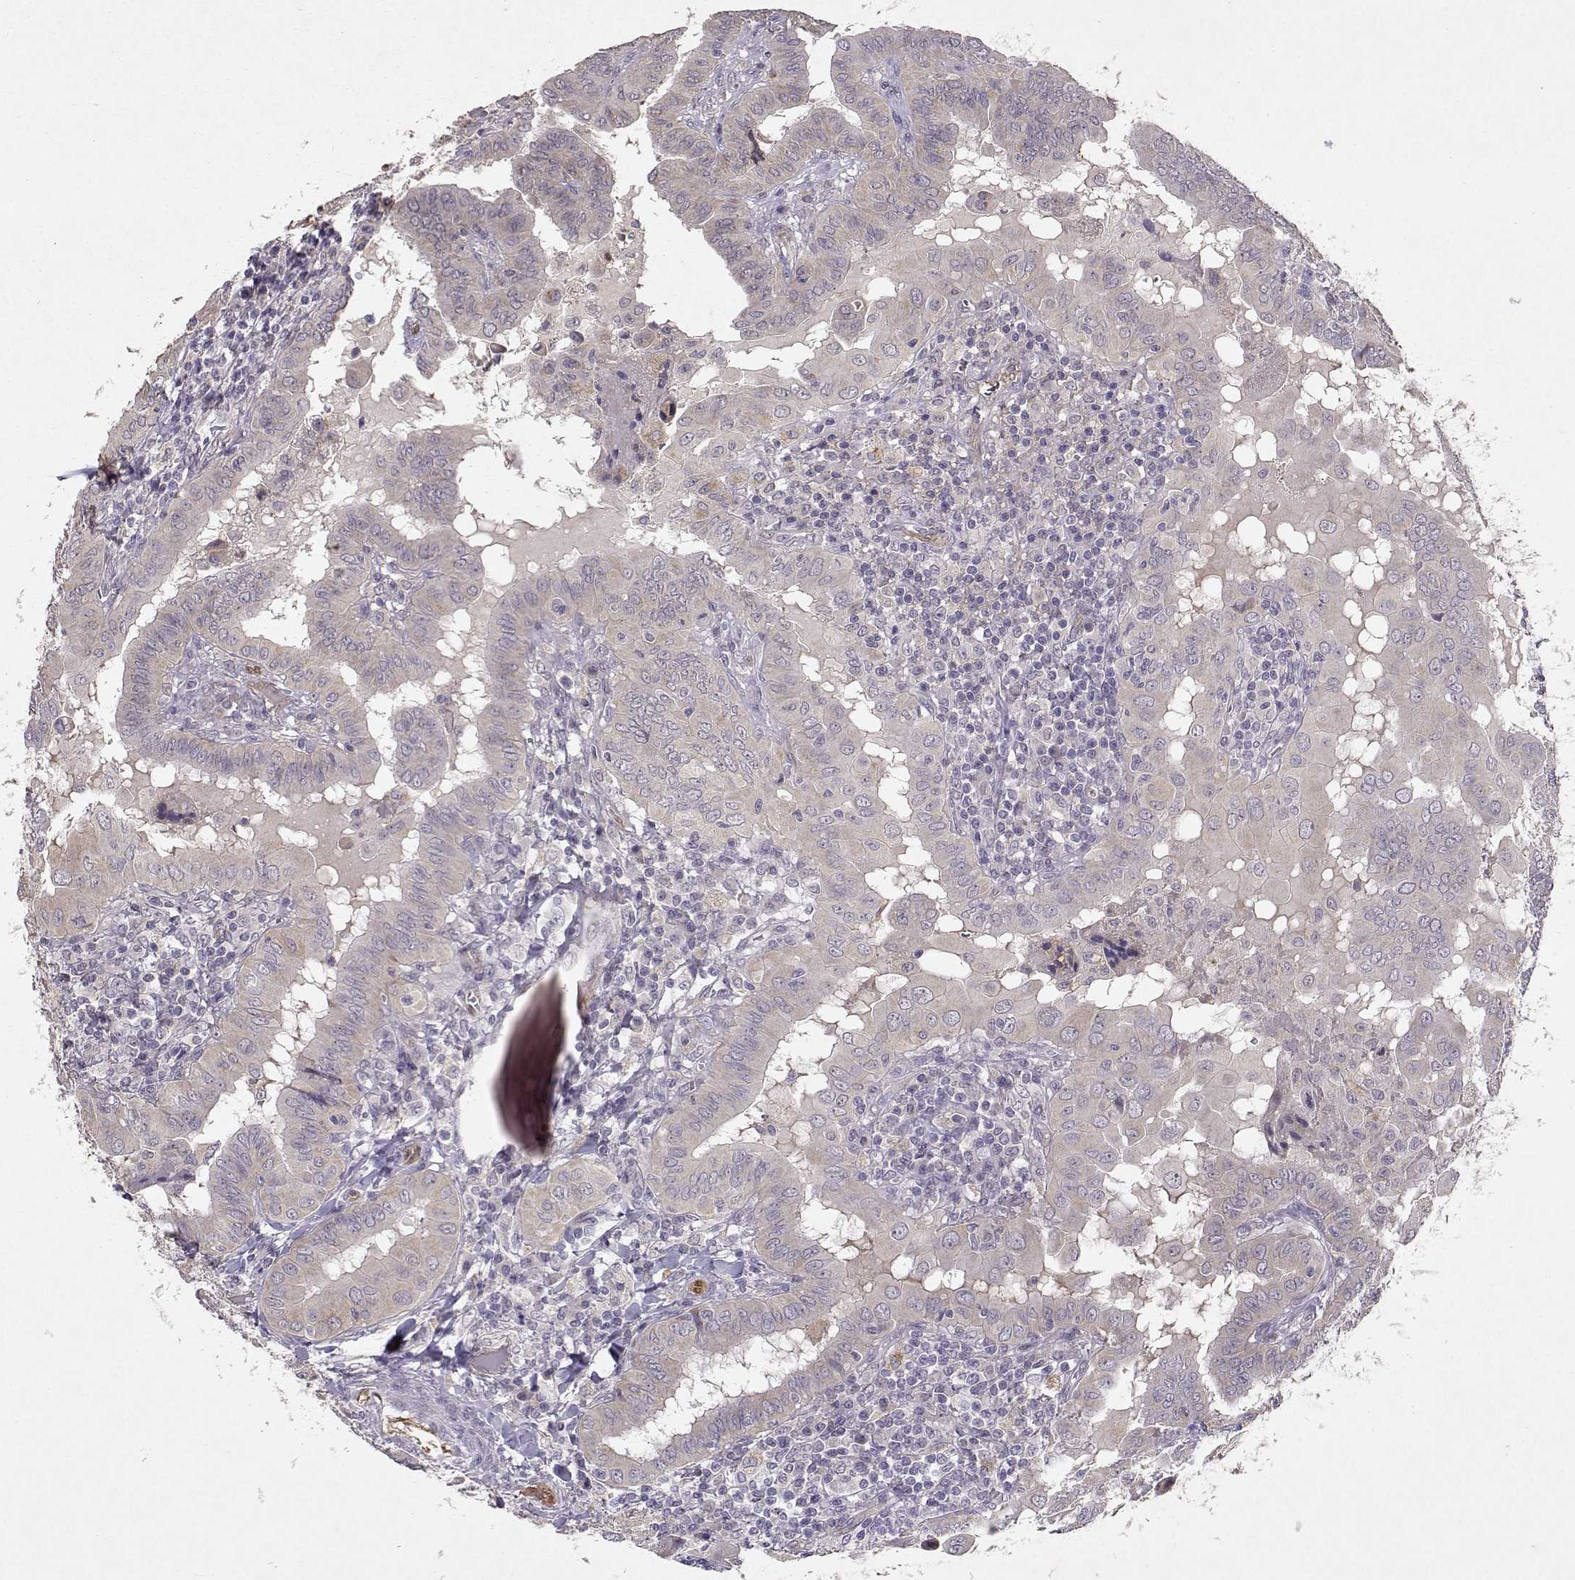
{"staining": {"intensity": "weak", "quantity": "25%-75%", "location": "cytoplasmic/membranous"}, "tissue": "thyroid cancer", "cell_type": "Tumor cells", "image_type": "cancer", "snomed": [{"axis": "morphology", "description": "Papillary adenocarcinoma, NOS"}, {"axis": "topography", "description": "Thyroid gland"}], "caption": "Tumor cells demonstrate low levels of weak cytoplasmic/membranous positivity in approximately 25%-75% of cells in thyroid papillary adenocarcinoma.", "gene": "BMX", "patient": {"sex": "female", "age": 37}}